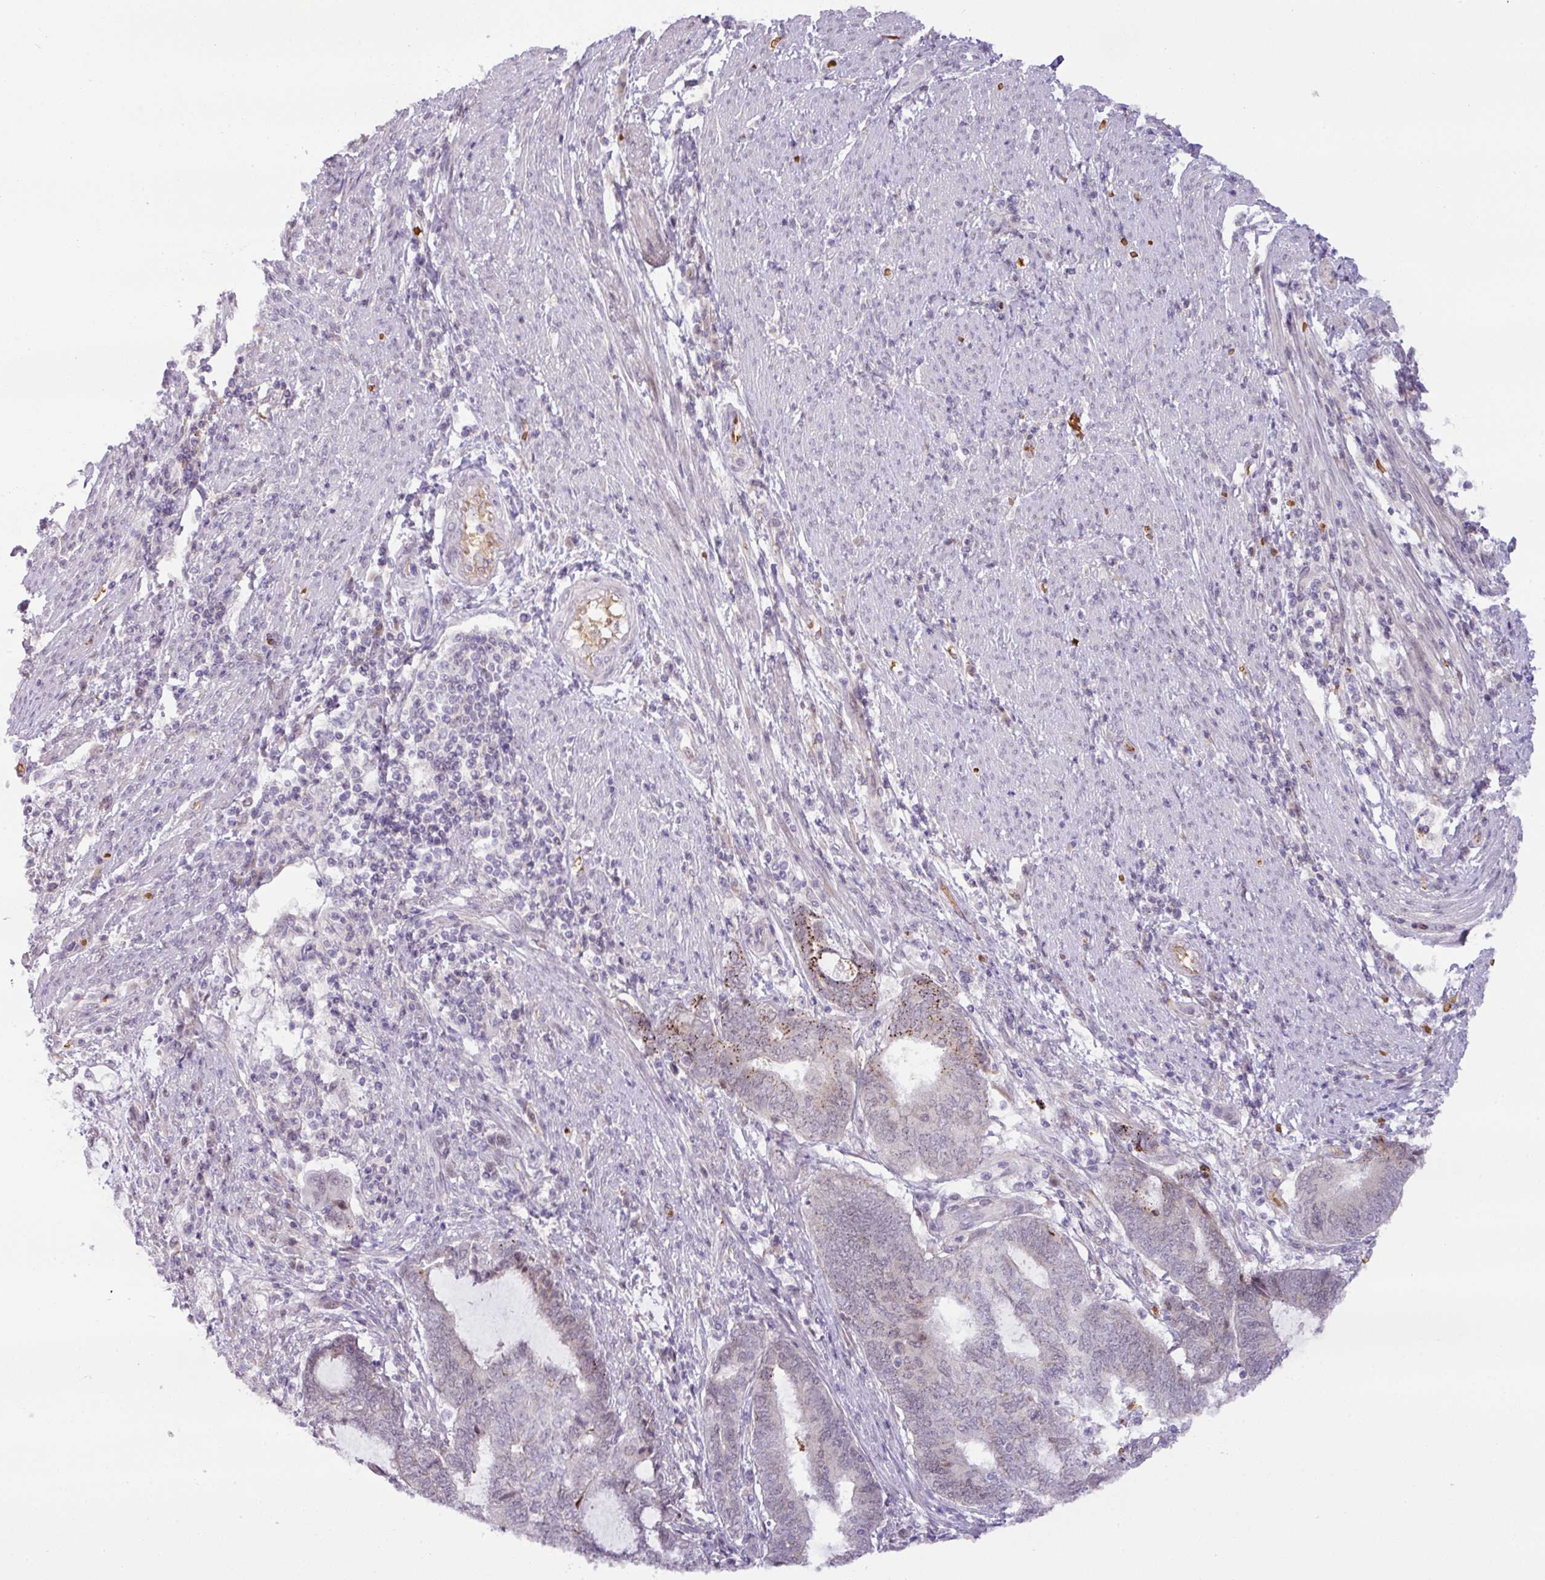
{"staining": {"intensity": "negative", "quantity": "none", "location": "none"}, "tissue": "endometrial cancer", "cell_type": "Tumor cells", "image_type": "cancer", "snomed": [{"axis": "morphology", "description": "Adenocarcinoma, NOS"}, {"axis": "topography", "description": "Uterus"}, {"axis": "topography", "description": "Endometrium"}], "caption": "The histopathology image exhibits no significant expression in tumor cells of endometrial cancer (adenocarcinoma).", "gene": "PARP2", "patient": {"sex": "female", "age": 70}}